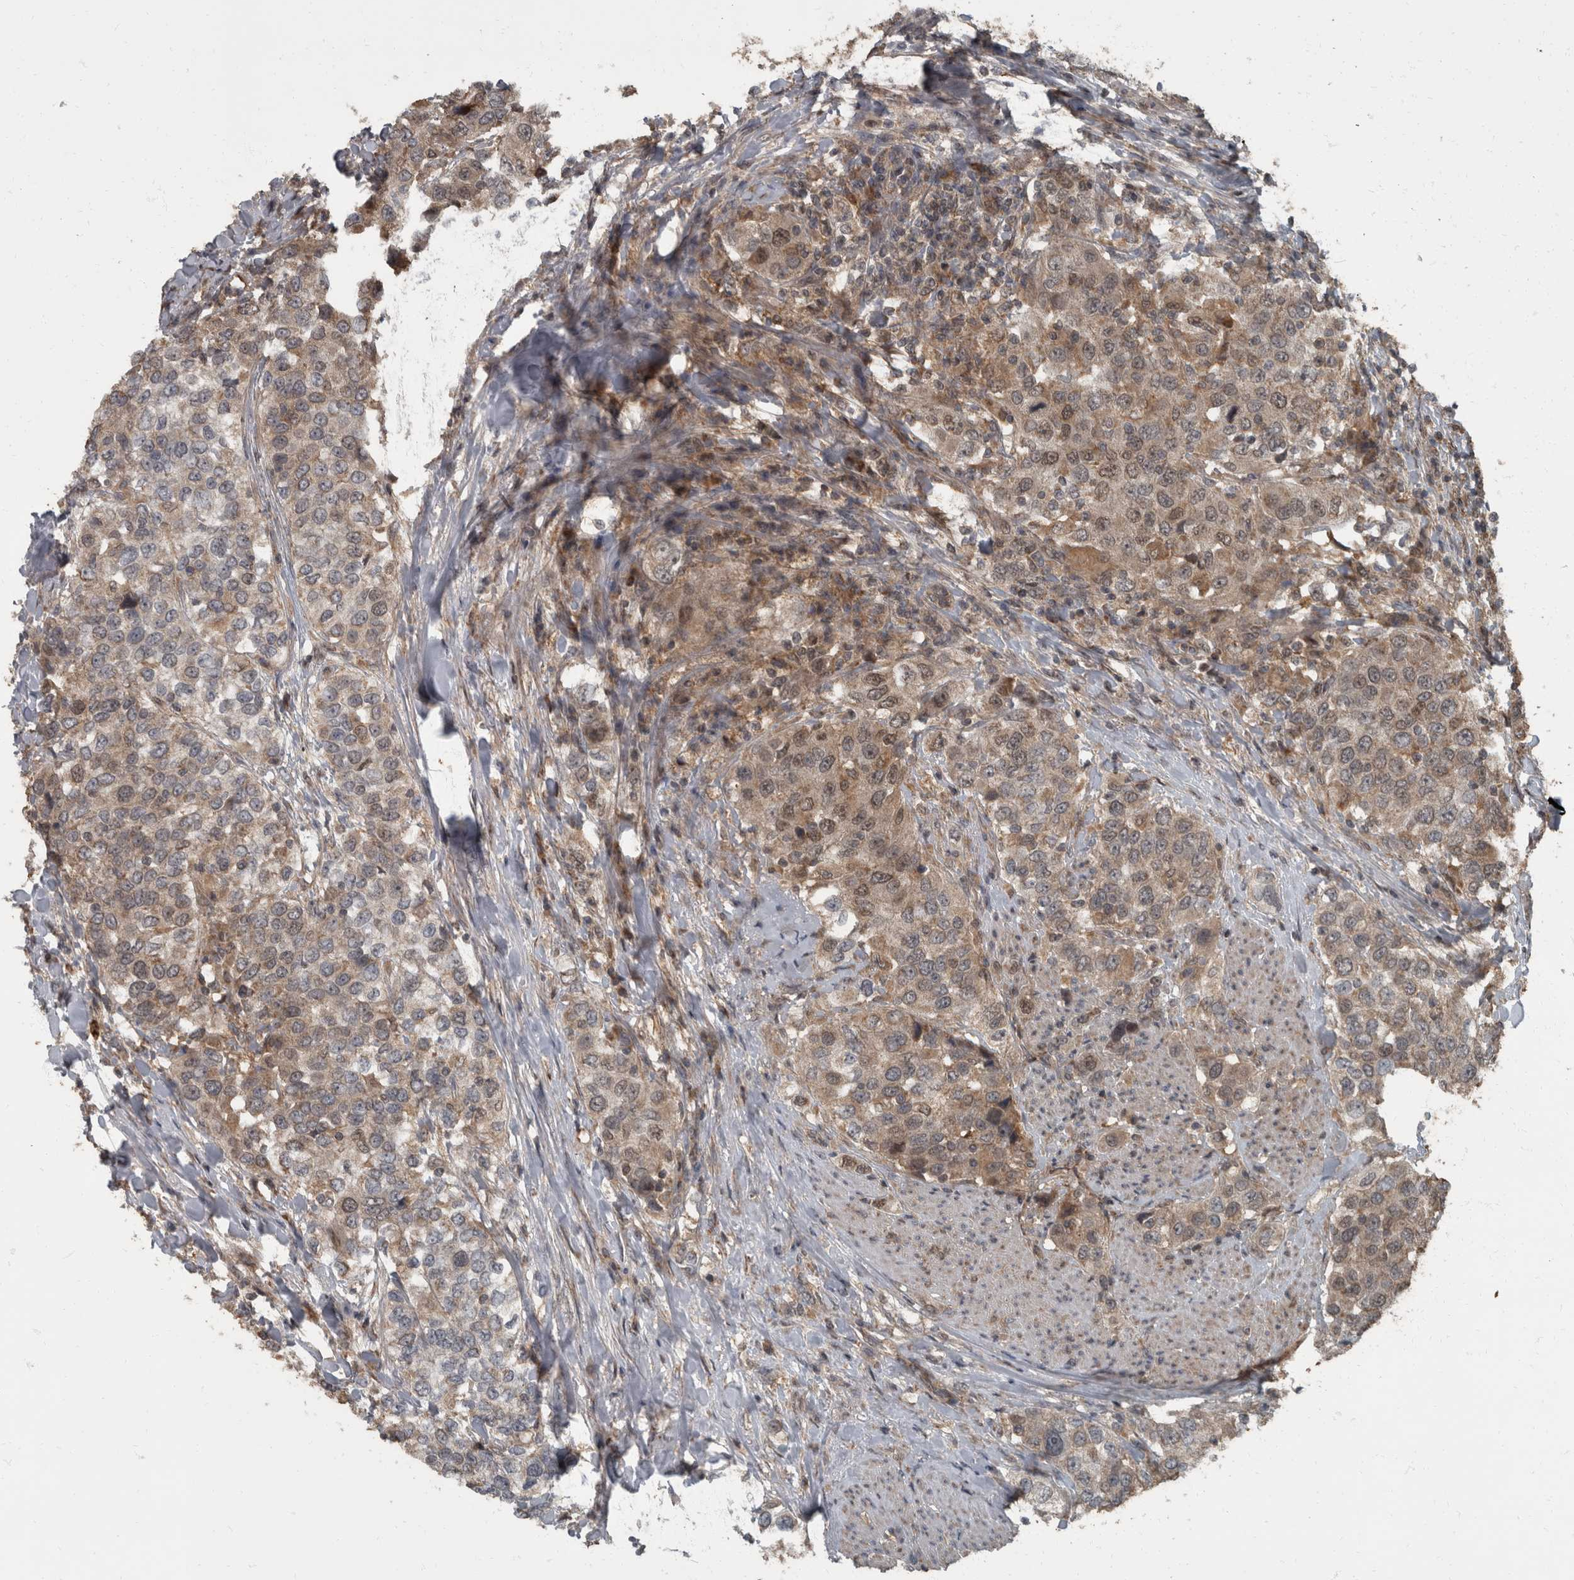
{"staining": {"intensity": "weak", "quantity": ">75%", "location": "nuclear"}, "tissue": "urothelial cancer", "cell_type": "Tumor cells", "image_type": "cancer", "snomed": [{"axis": "morphology", "description": "Urothelial carcinoma, High grade"}, {"axis": "topography", "description": "Urinary bladder"}], "caption": "Immunohistochemistry (IHC) (DAB) staining of urothelial carcinoma (high-grade) shows weak nuclear protein positivity in about >75% of tumor cells.", "gene": "RABGGTB", "patient": {"sex": "female", "age": 80}}